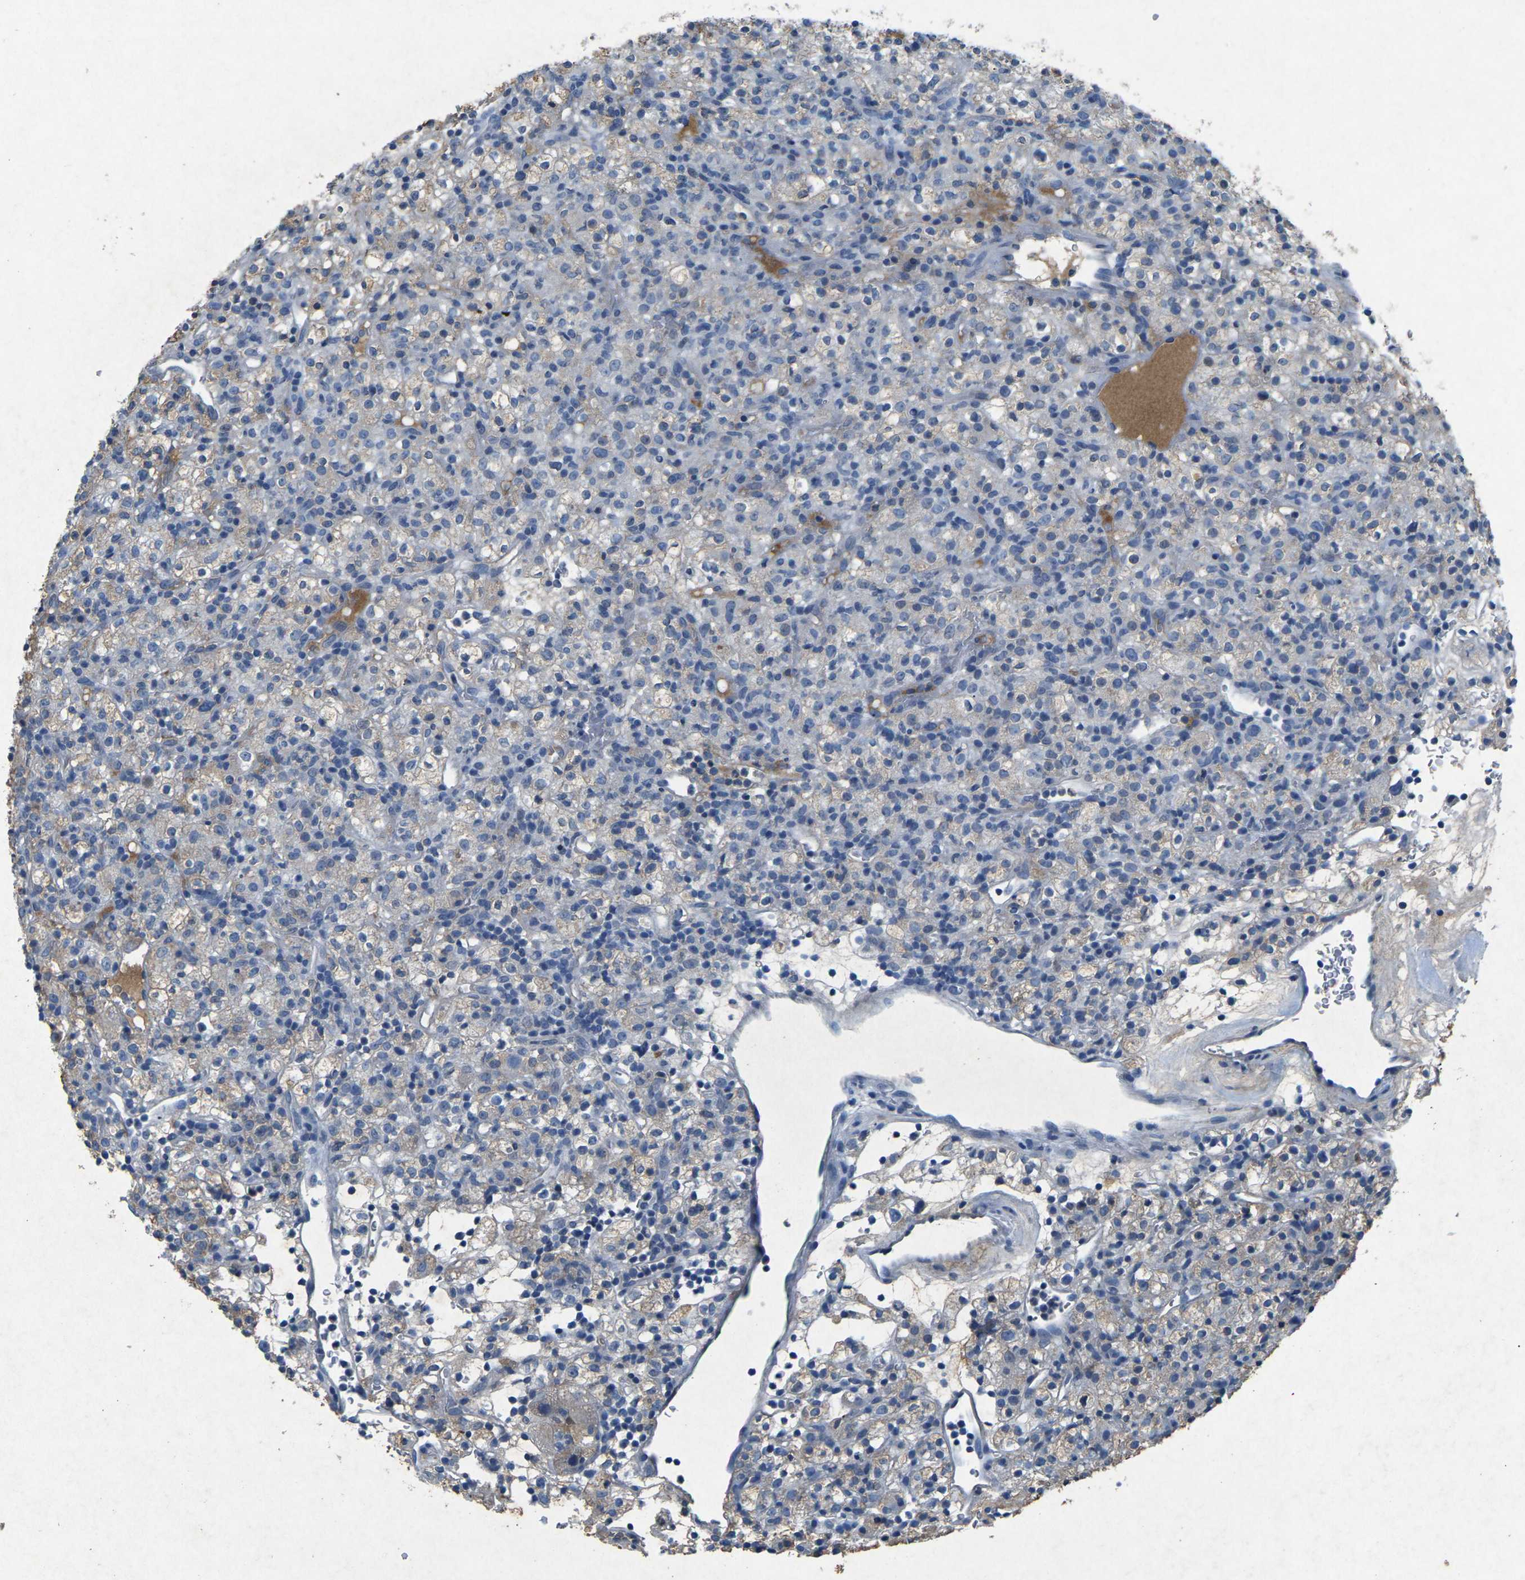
{"staining": {"intensity": "weak", "quantity": "<25%", "location": "cytoplasmic/membranous"}, "tissue": "renal cancer", "cell_type": "Tumor cells", "image_type": "cancer", "snomed": [{"axis": "morphology", "description": "Normal tissue, NOS"}, {"axis": "morphology", "description": "Adenocarcinoma, NOS"}, {"axis": "topography", "description": "Kidney"}], "caption": "An IHC histopathology image of renal cancer (adenocarcinoma) is shown. There is no staining in tumor cells of renal cancer (adenocarcinoma).", "gene": "PLG", "patient": {"sex": "female", "age": 72}}